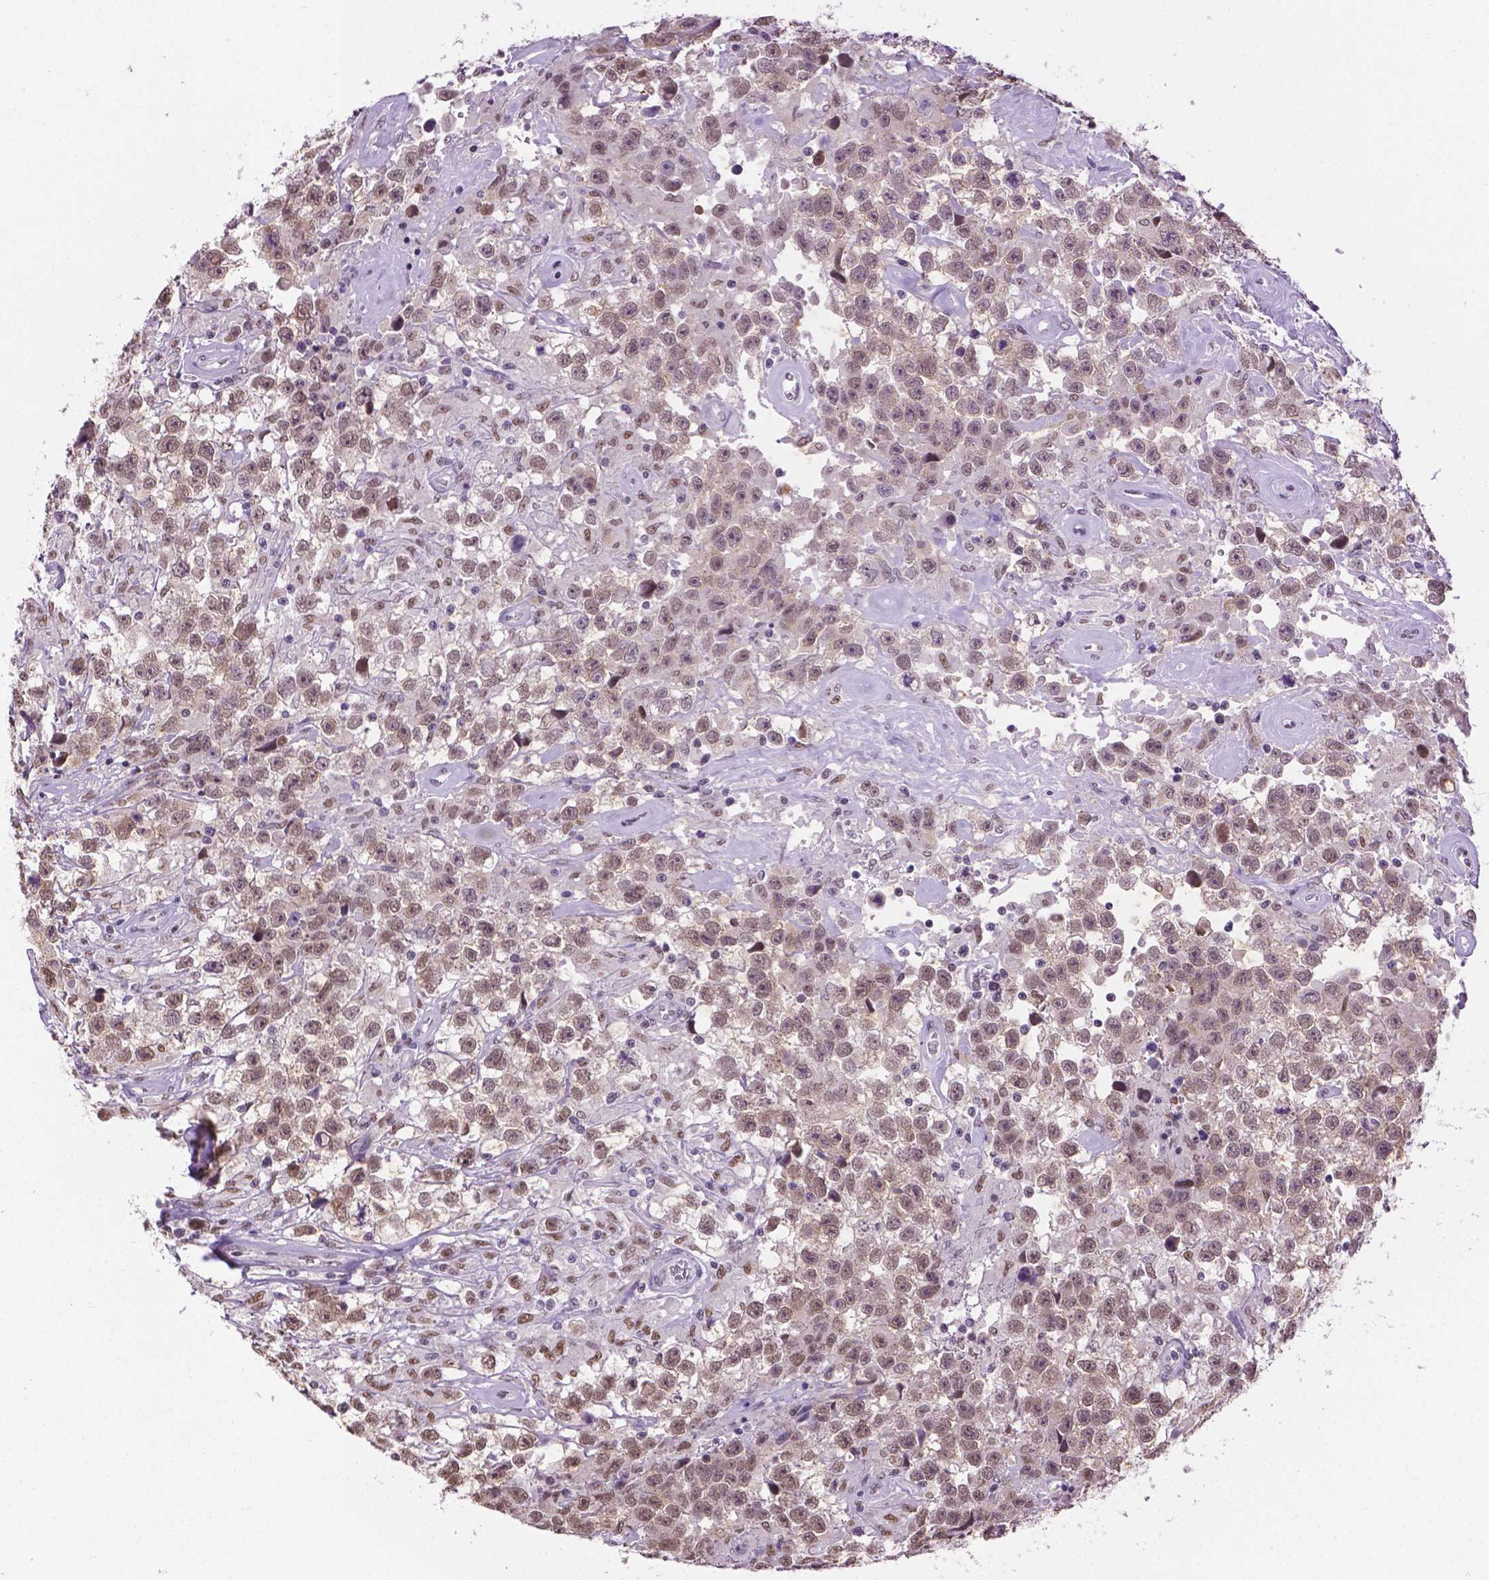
{"staining": {"intensity": "moderate", "quantity": ">75%", "location": "nuclear"}, "tissue": "testis cancer", "cell_type": "Tumor cells", "image_type": "cancer", "snomed": [{"axis": "morphology", "description": "Seminoma, NOS"}, {"axis": "topography", "description": "Testis"}], "caption": "The micrograph demonstrates a brown stain indicating the presence of a protein in the nuclear of tumor cells in testis seminoma.", "gene": "ABI2", "patient": {"sex": "male", "age": 43}}